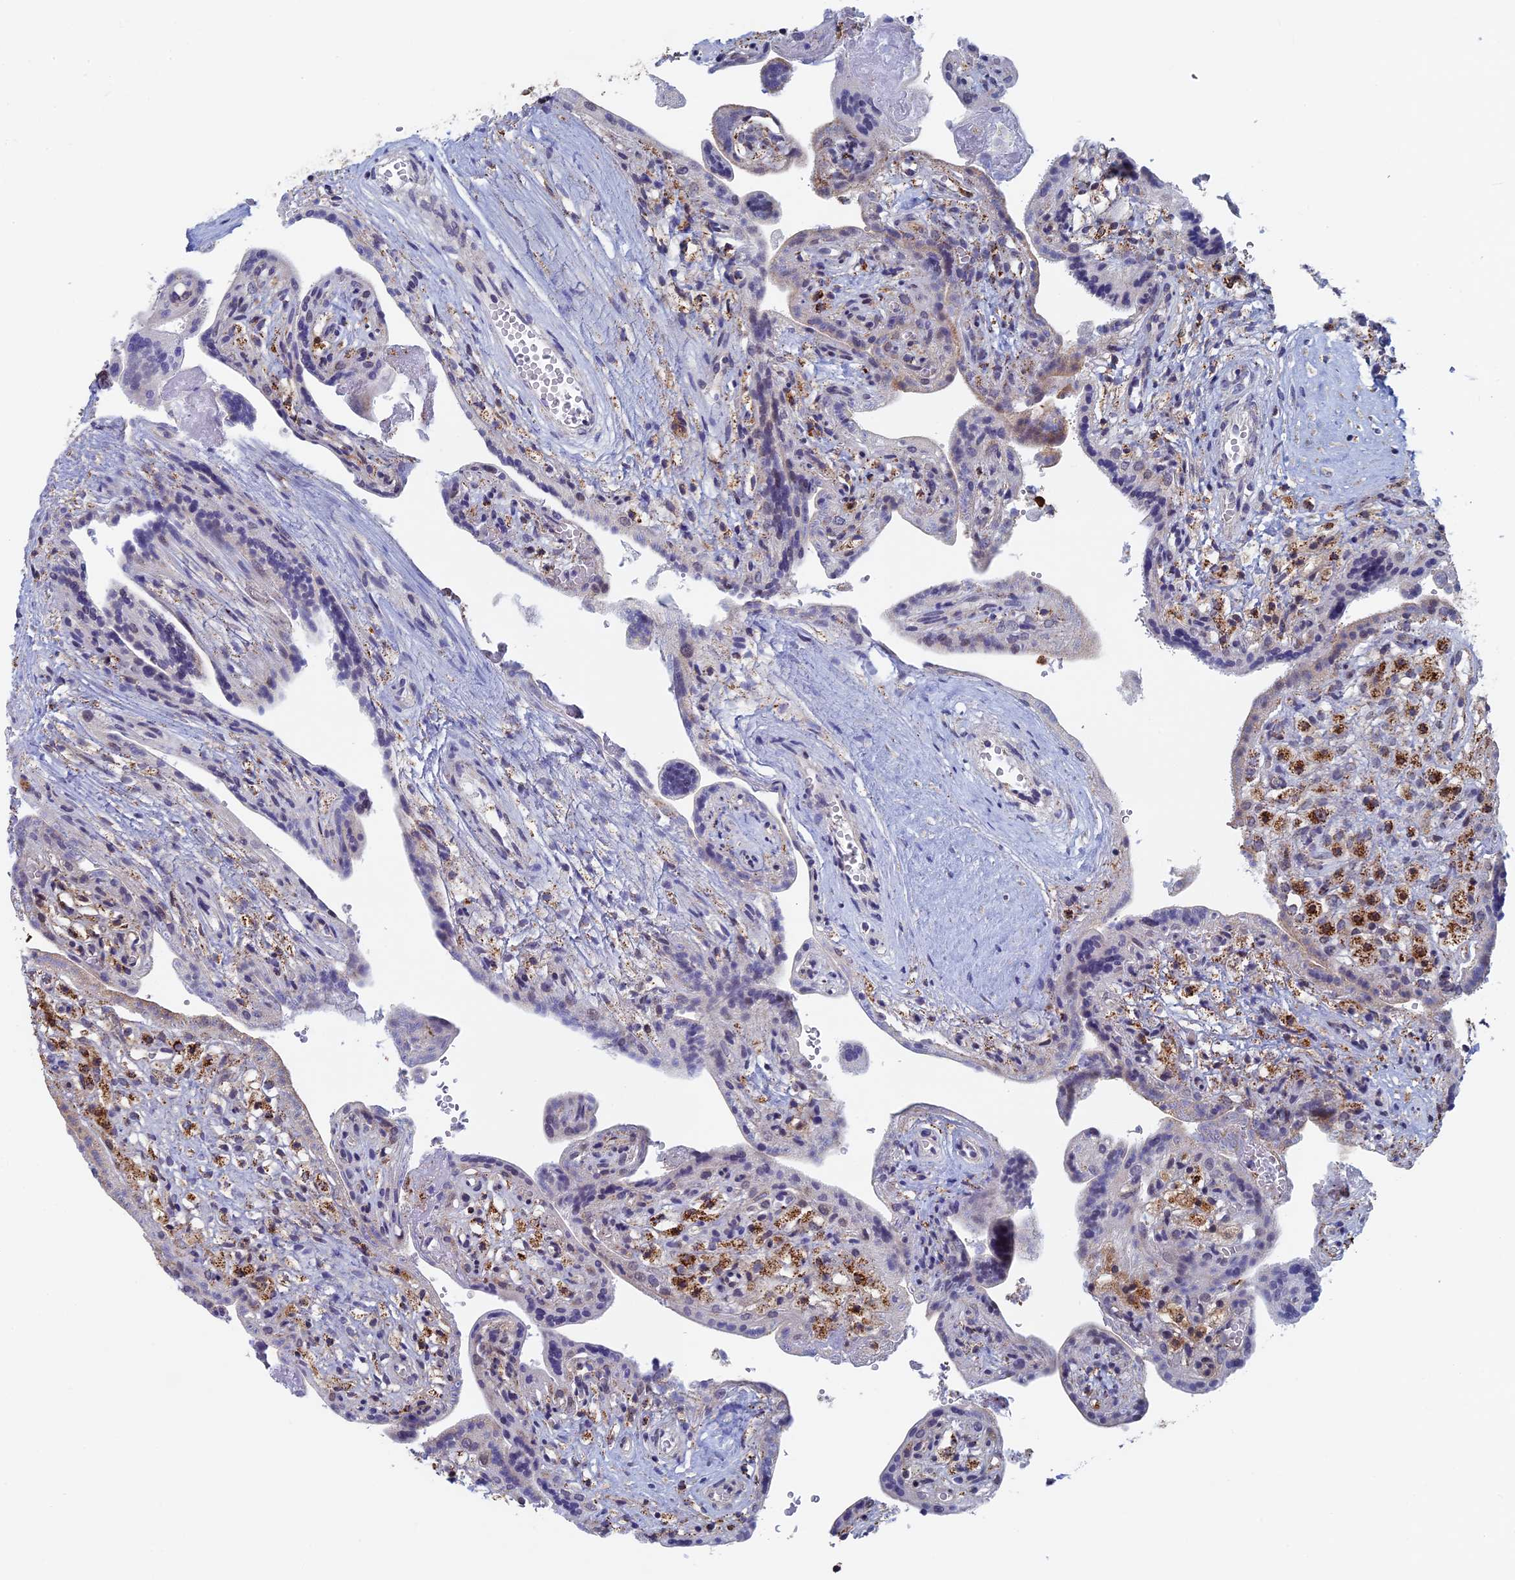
{"staining": {"intensity": "weak", "quantity": "<25%", "location": "cytoplasmic/membranous"}, "tissue": "placenta", "cell_type": "Trophoblastic cells", "image_type": "normal", "snomed": [{"axis": "morphology", "description": "Normal tissue, NOS"}, {"axis": "topography", "description": "Placenta"}], "caption": "DAB immunohistochemical staining of normal placenta demonstrates no significant positivity in trophoblastic cells.", "gene": "SEC24D", "patient": {"sex": "female", "age": 37}}